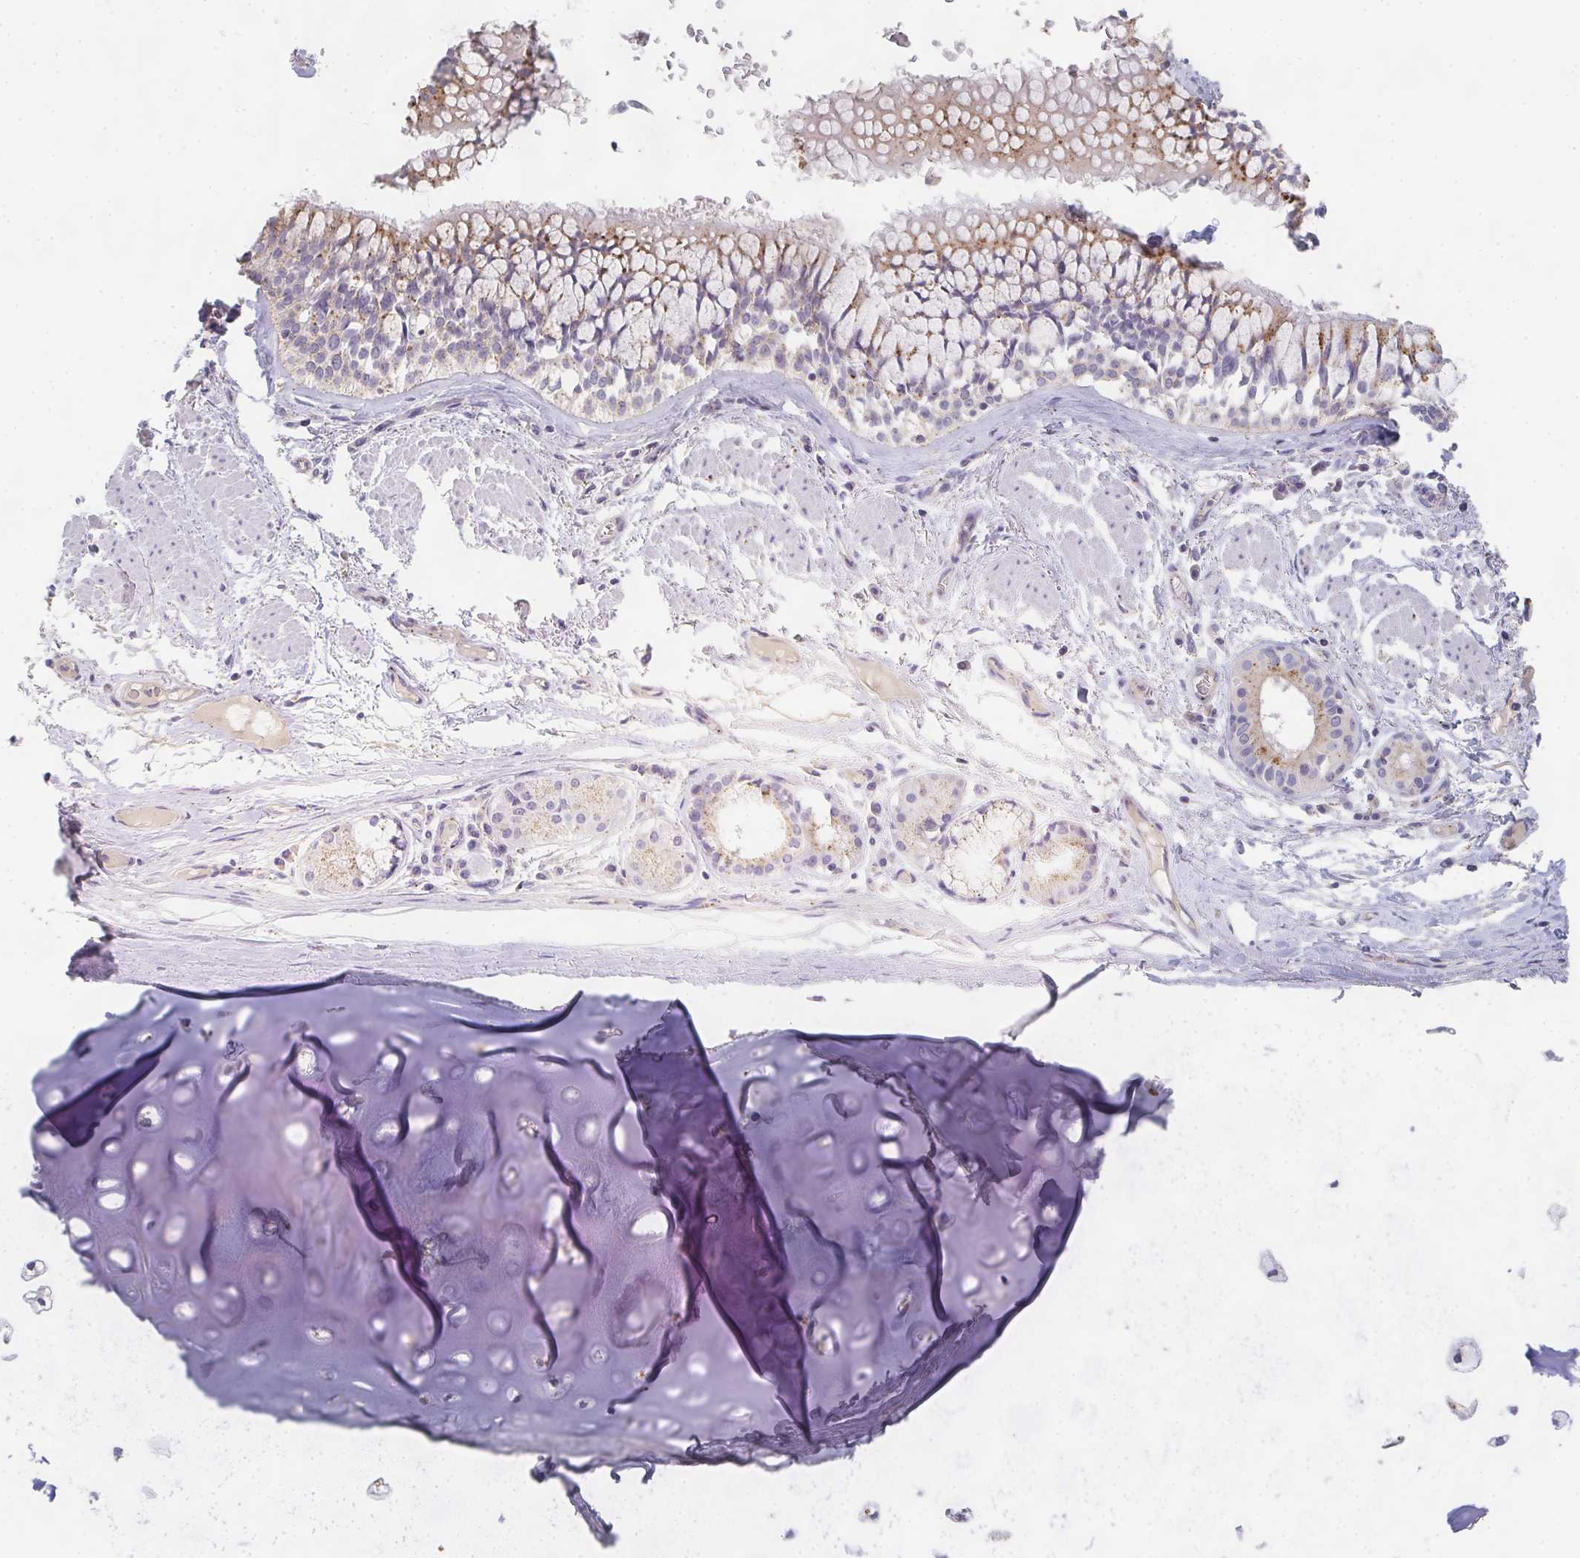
{"staining": {"intensity": "negative", "quantity": "none", "location": "none"}, "tissue": "soft tissue", "cell_type": "Chondrocytes", "image_type": "normal", "snomed": [{"axis": "morphology", "description": "Normal tissue, NOS"}, {"axis": "topography", "description": "Cartilage tissue"}, {"axis": "topography", "description": "Bronchus"}], "caption": "High power microscopy photomicrograph of an immunohistochemistry image of unremarkable soft tissue, revealing no significant positivity in chondrocytes. The staining was performed using DAB (3,3'-diaminobenzidine) to visualize the protein expression in brown, while the nuclei were stained in blue with hematoxylin (Magnification: 20x).", "gene": "CHMP5", "patient": {"sex": "male", "age": 64}}